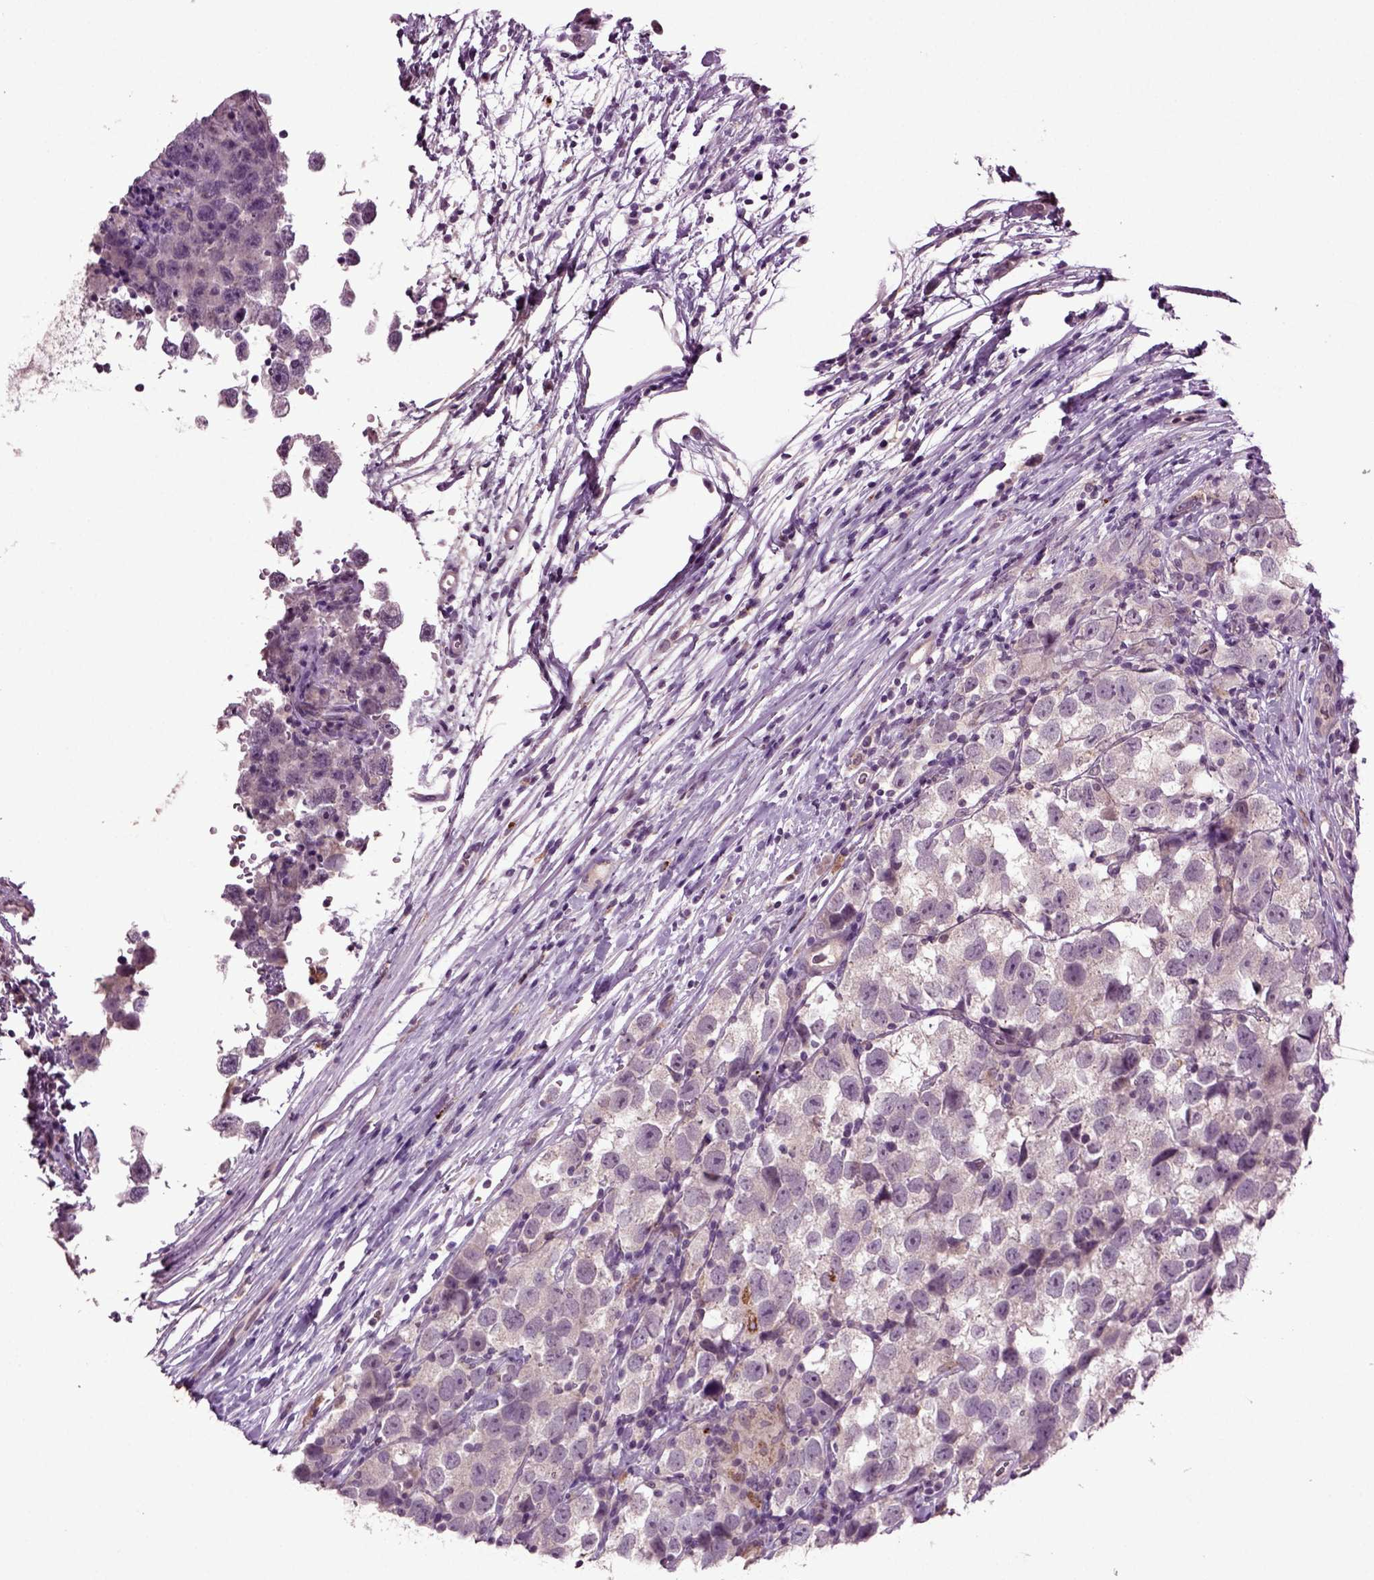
{"staining": {"intensity": "moderate", "quantity": "<25%", "location": "cytoplasmic/membranous"}, "tissue": "testis cancer", "cell_type": "Tumor cells", "image_type": "cancer", "snomed": [{"axis": "morphology", "description": "Seminoma, NOS"}, {"axis": "topography", "description": "Testis"}], "caption": "This micrograph exhibits immunohistochemistry (IHC) staining of human seminoma (testis), with low moderate cytoplasmic/membranous staining in approximately <25% of tumor cells.", "gene": "SLC17A6", "patient": {"sex": "male", "age": 26}}